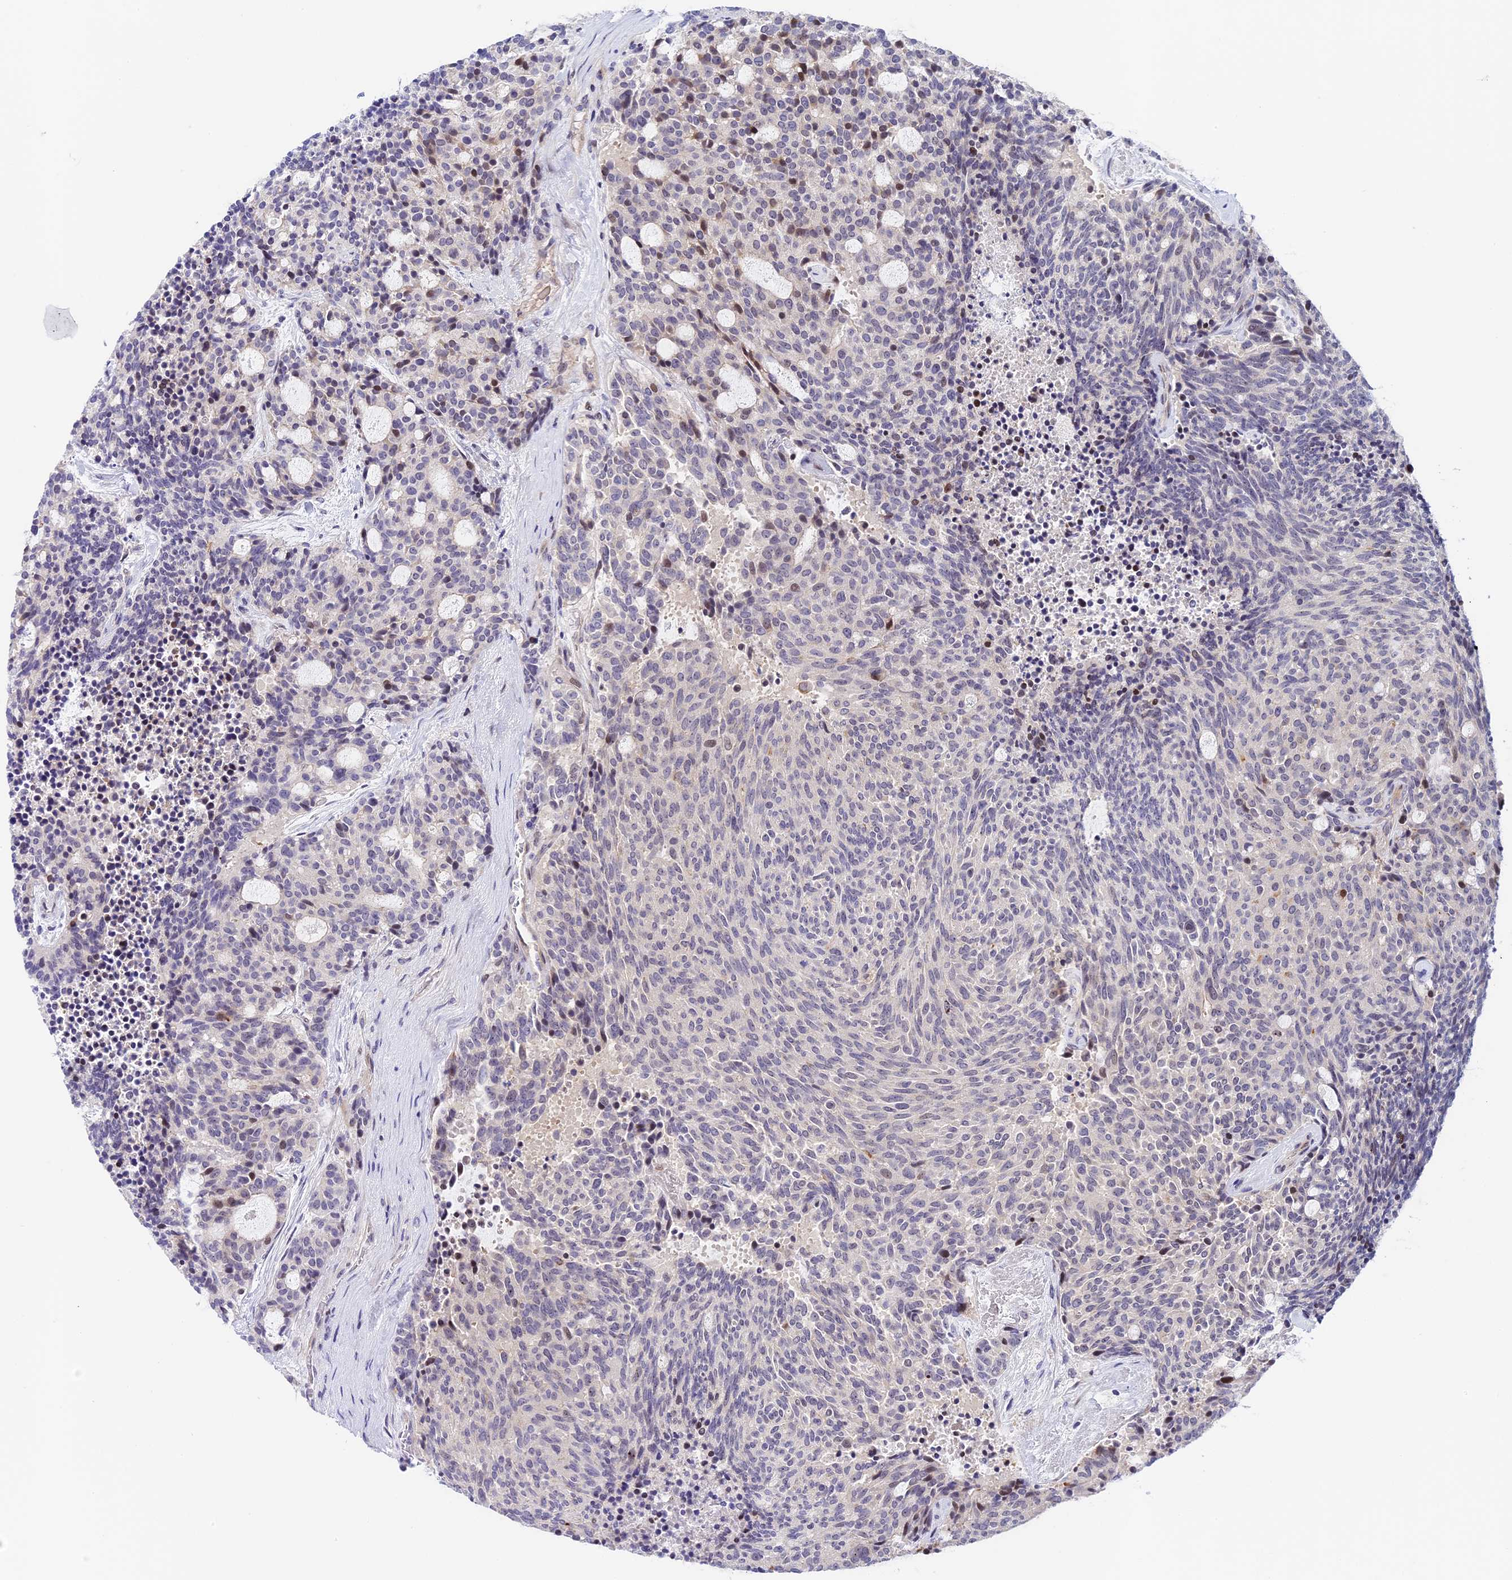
{"staining": {"intensity": "weak", "quantity": "<25%", "location": "nuclear"}, "tissue": "carcinoid", "cell_type": "Tumor cells", "image_type": "cancer", "snomed": [{"axis": "morphology", "description": "Carcinoid, malignant, NOS"}, {"axis": "topography", "description": "Pancreas"}], "caption": "Carcinoid stained for a protein using immunohistochemistry reveals no staining tumor cells.", "gene": "MIDN", "patient": {"sex": "female", "age": 54}}